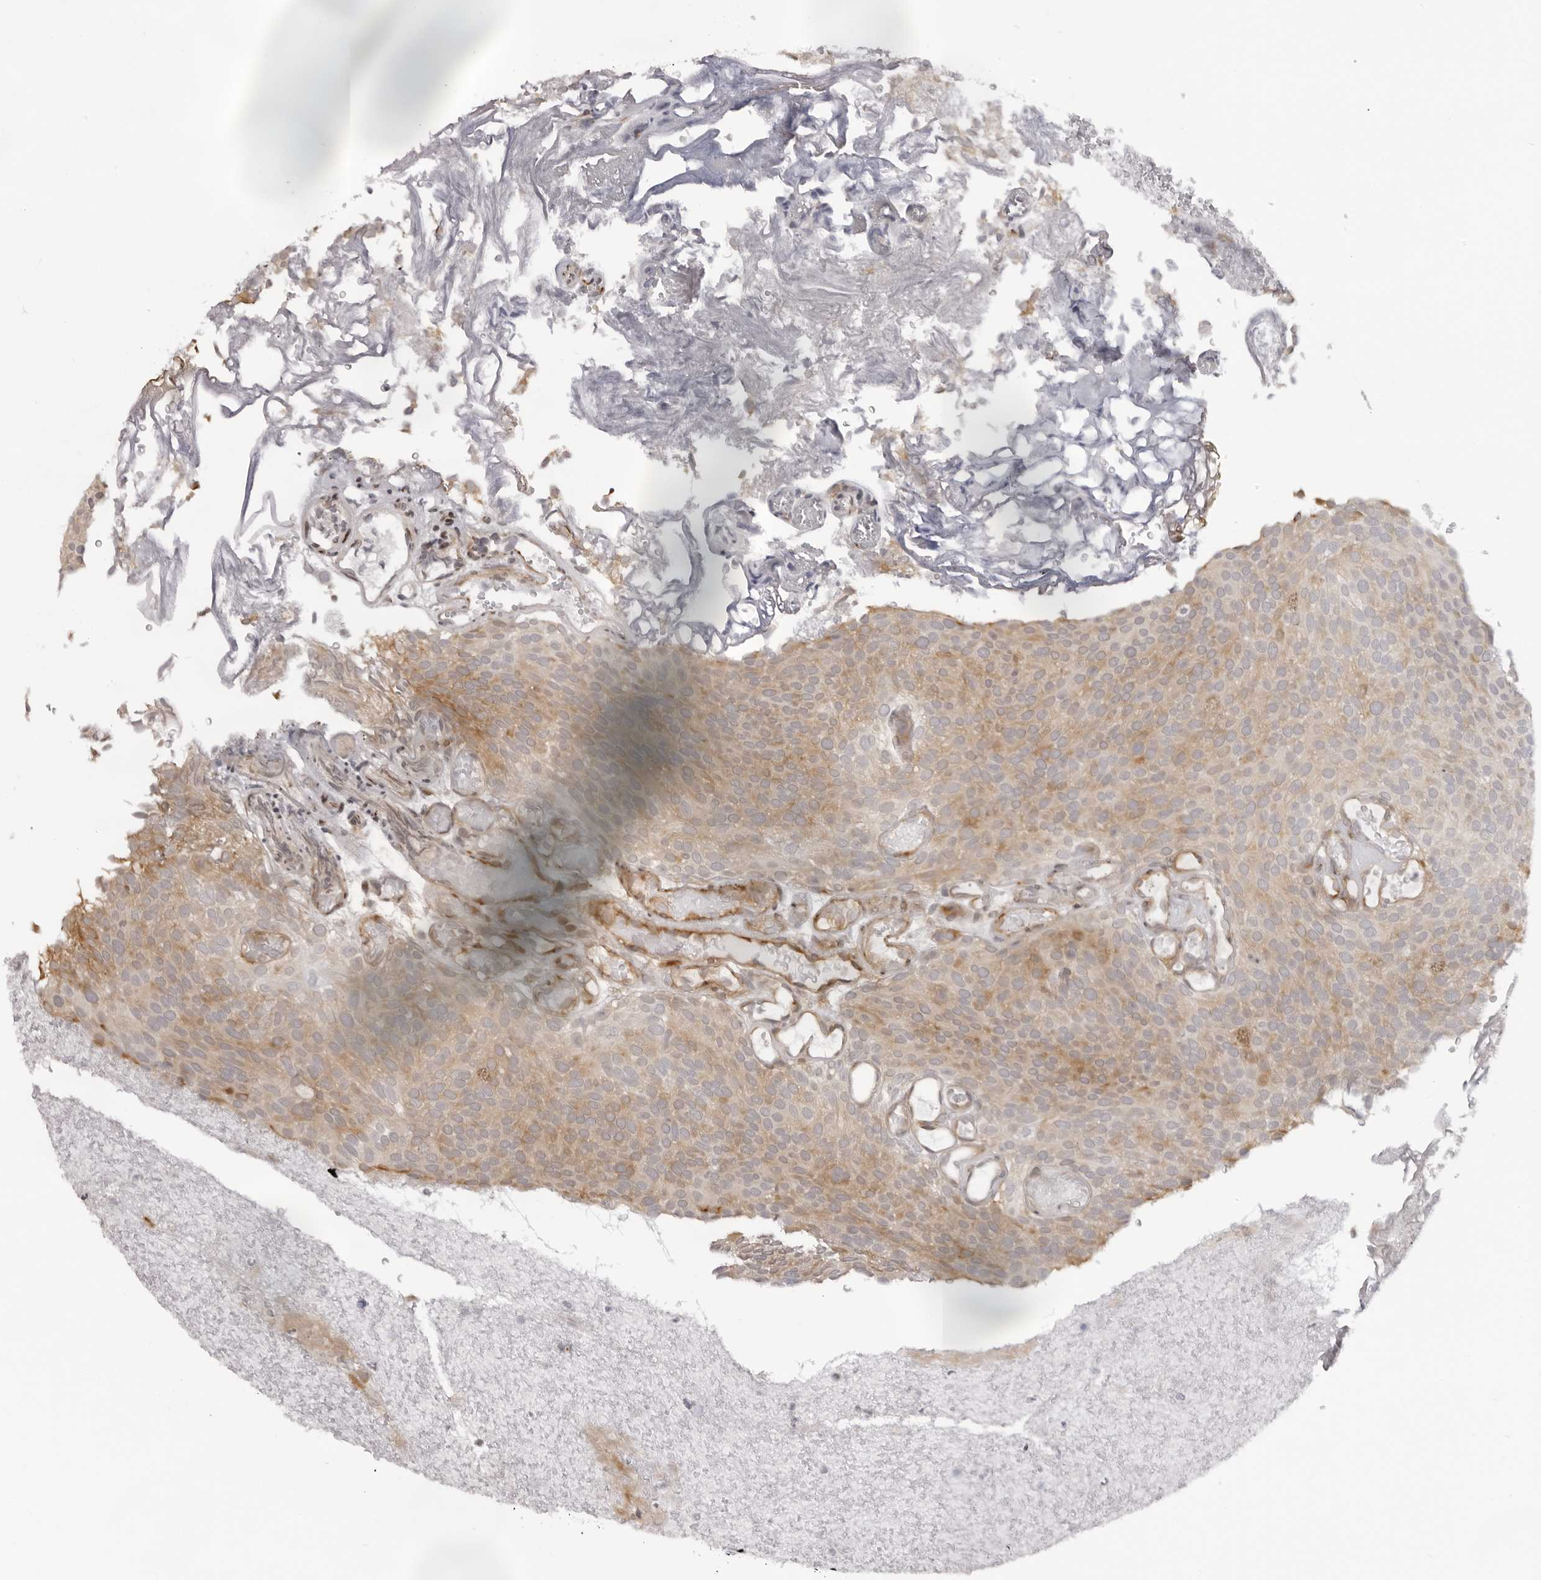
{"staining": {"intensity": "moderate", "quantity": ">75%", "location": "cytoplasmic/membranous"}, "tissue": "urothelial cancer", "cell_type": "Tumor cells", "image_type": "cancer", "snomed": [{"axis": "morphology", "description": "Urothelial carcinoma, Low grade"}, {"axis": "topography", "description": "Urinary bladder"}], "caption": "Urothelial cancer stained with a brown dye demonstrates moderate cytoplasmic/membranous positive expression in about >75% of tumor cells.", "gene": "SRGAP2", "patient": {"sex": "male", "age": 78}}